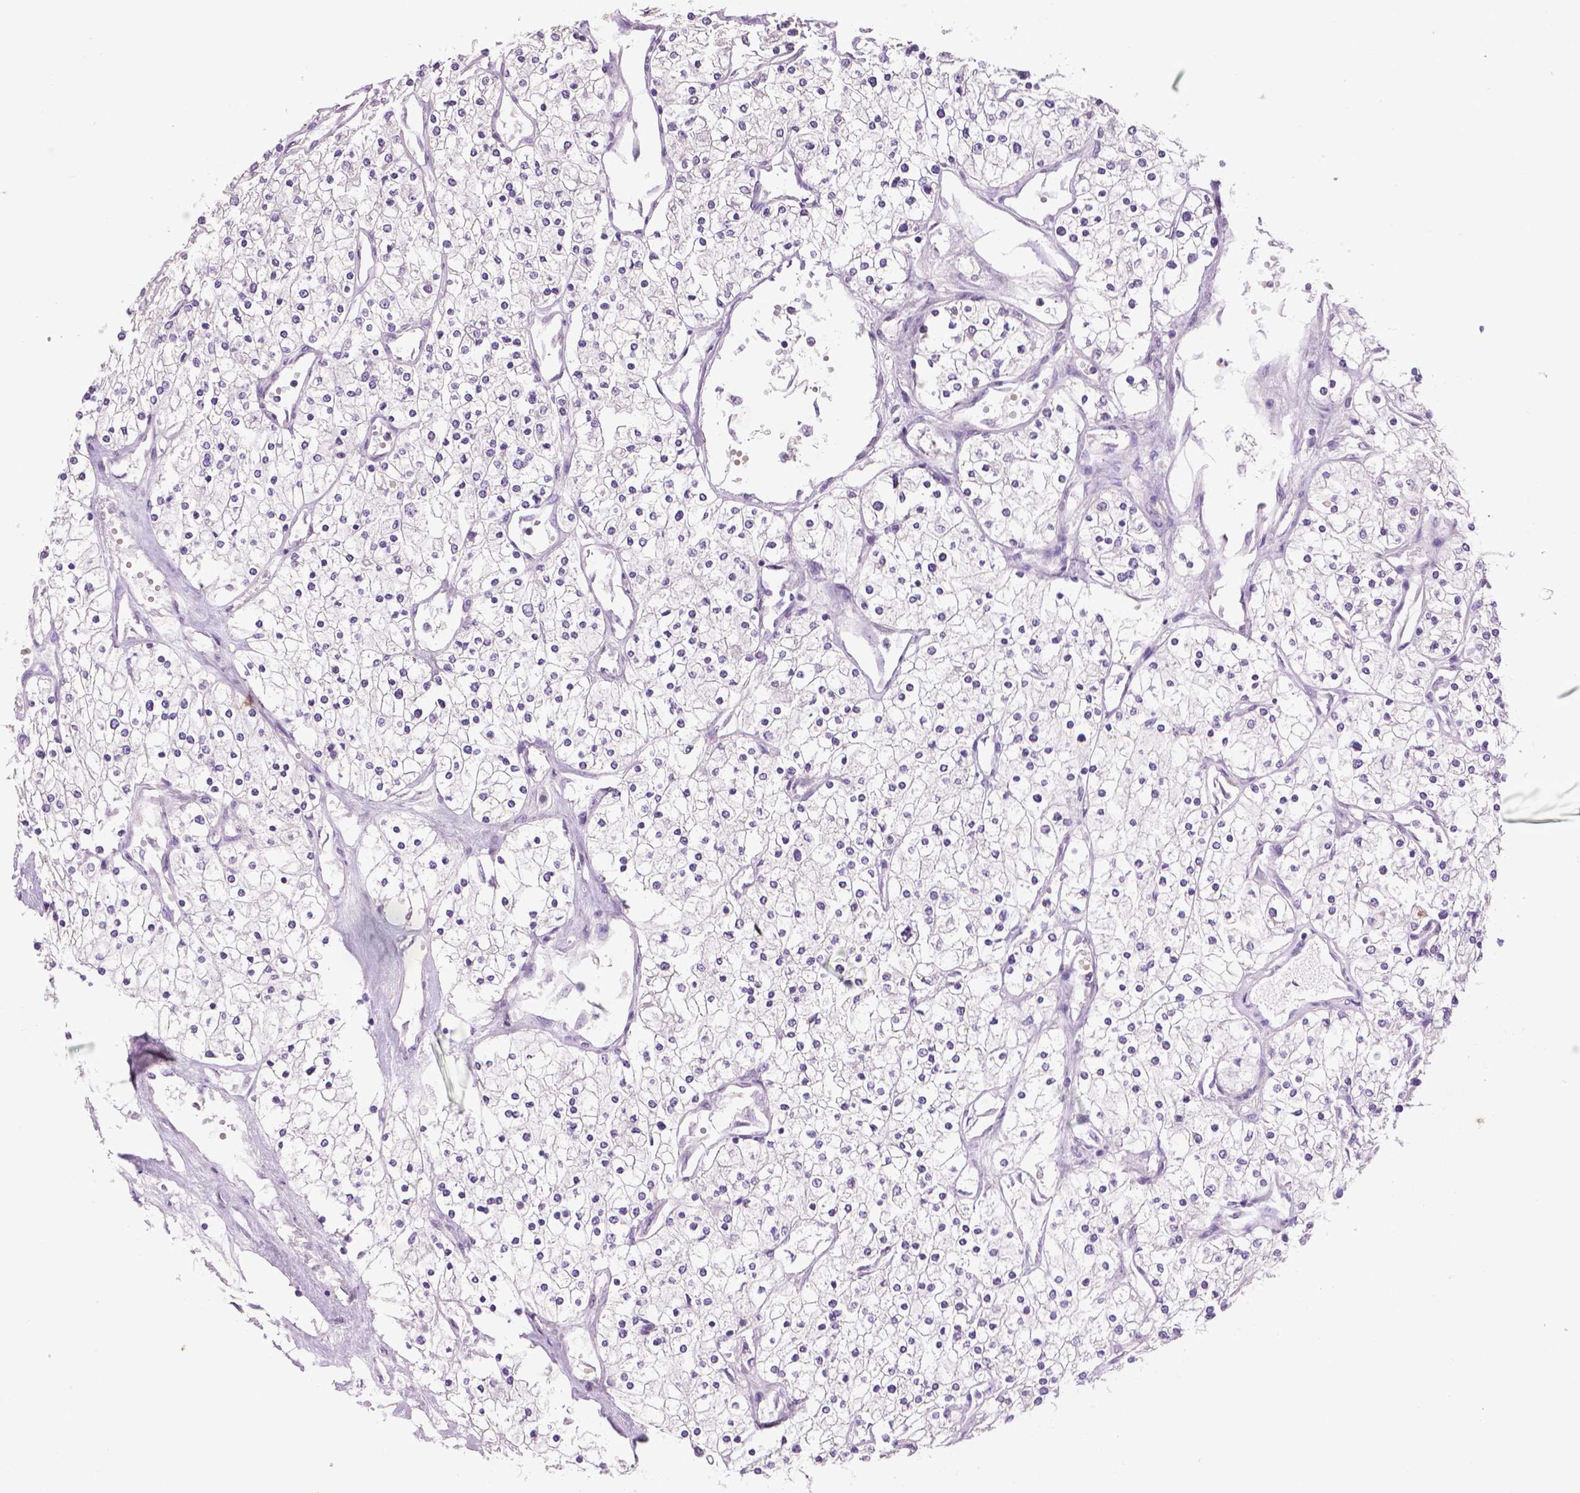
{"staining": {"intensity": "negative", "quantity": "none", "location": "none"}, "tissue": "renal cancer", "cell_type": "Tumor cells", "image_type": "cancer", "snomed": [{"axis": "morphology", "description": "Adenocarcinoma, NOS"}, {"axis": "topography", "description": "Kidney"}], "caption": "IHC of renal adenocarcinoma reveals no positivity in tumor cells.", "gene": "CDKN2D", "patient": {"sex": "male", "age": 80}}